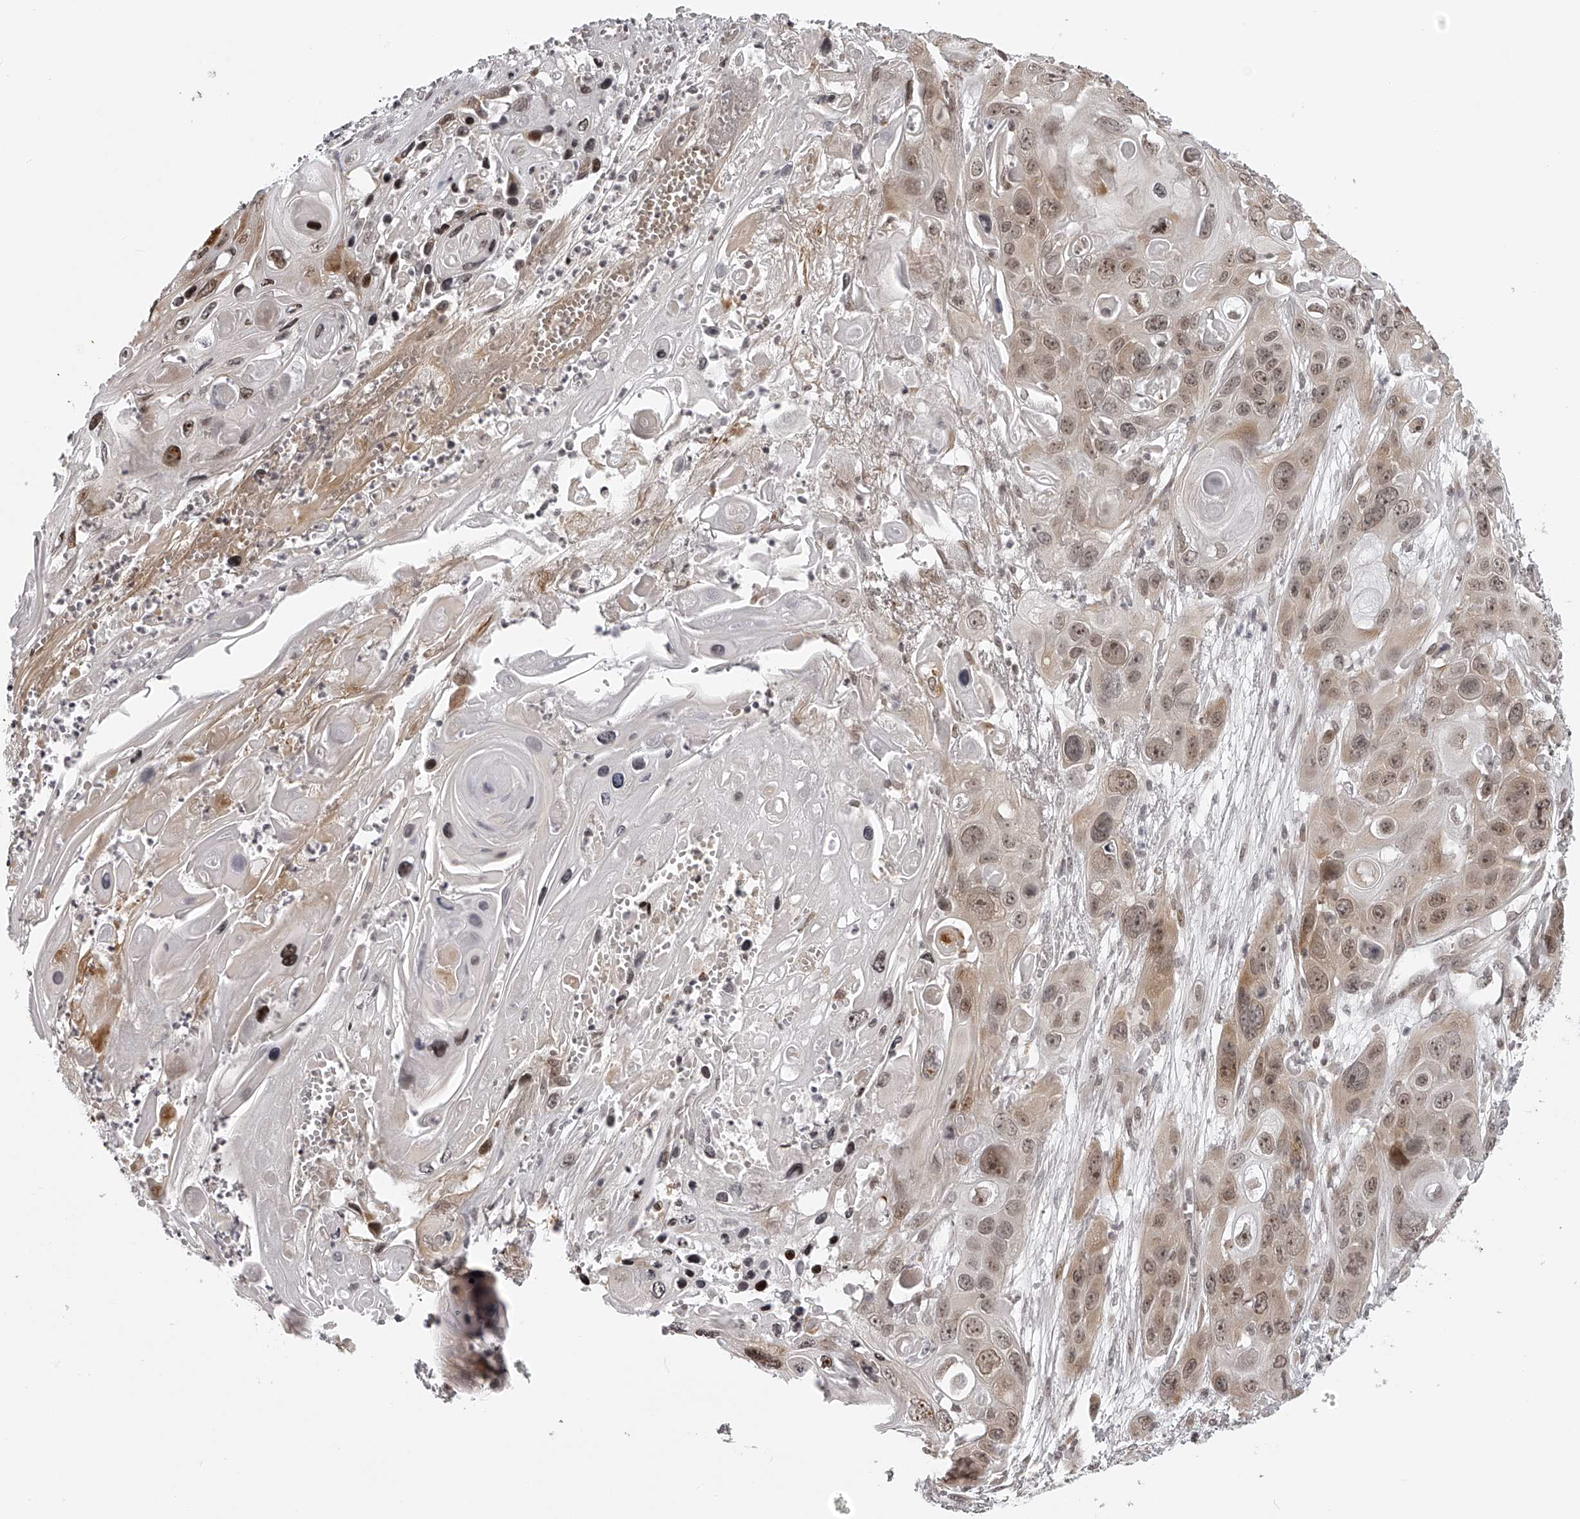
{"staining": {"intensity": "moderate", "quantity": "25%-75%", "location": "cytoplasmic/membranous,nuclear"}, "tissue": "skin cancer", "cell_type": "Tumor cells", "image_type": "cancer", "snomed": [{"axis": "morphology", "description": "Squamous cell carcinoma, NOS"}, {"axis": "topography", "description": "Skin"}], "caption": "A brown stain shows moderate cytoplasmic/membranous and nuclear staining of a protein in human skin cancer (squamous cell carcinoma) tumor cells.", "gene": "ODF2L", "patient": {"sex": "male", "age": 55}}